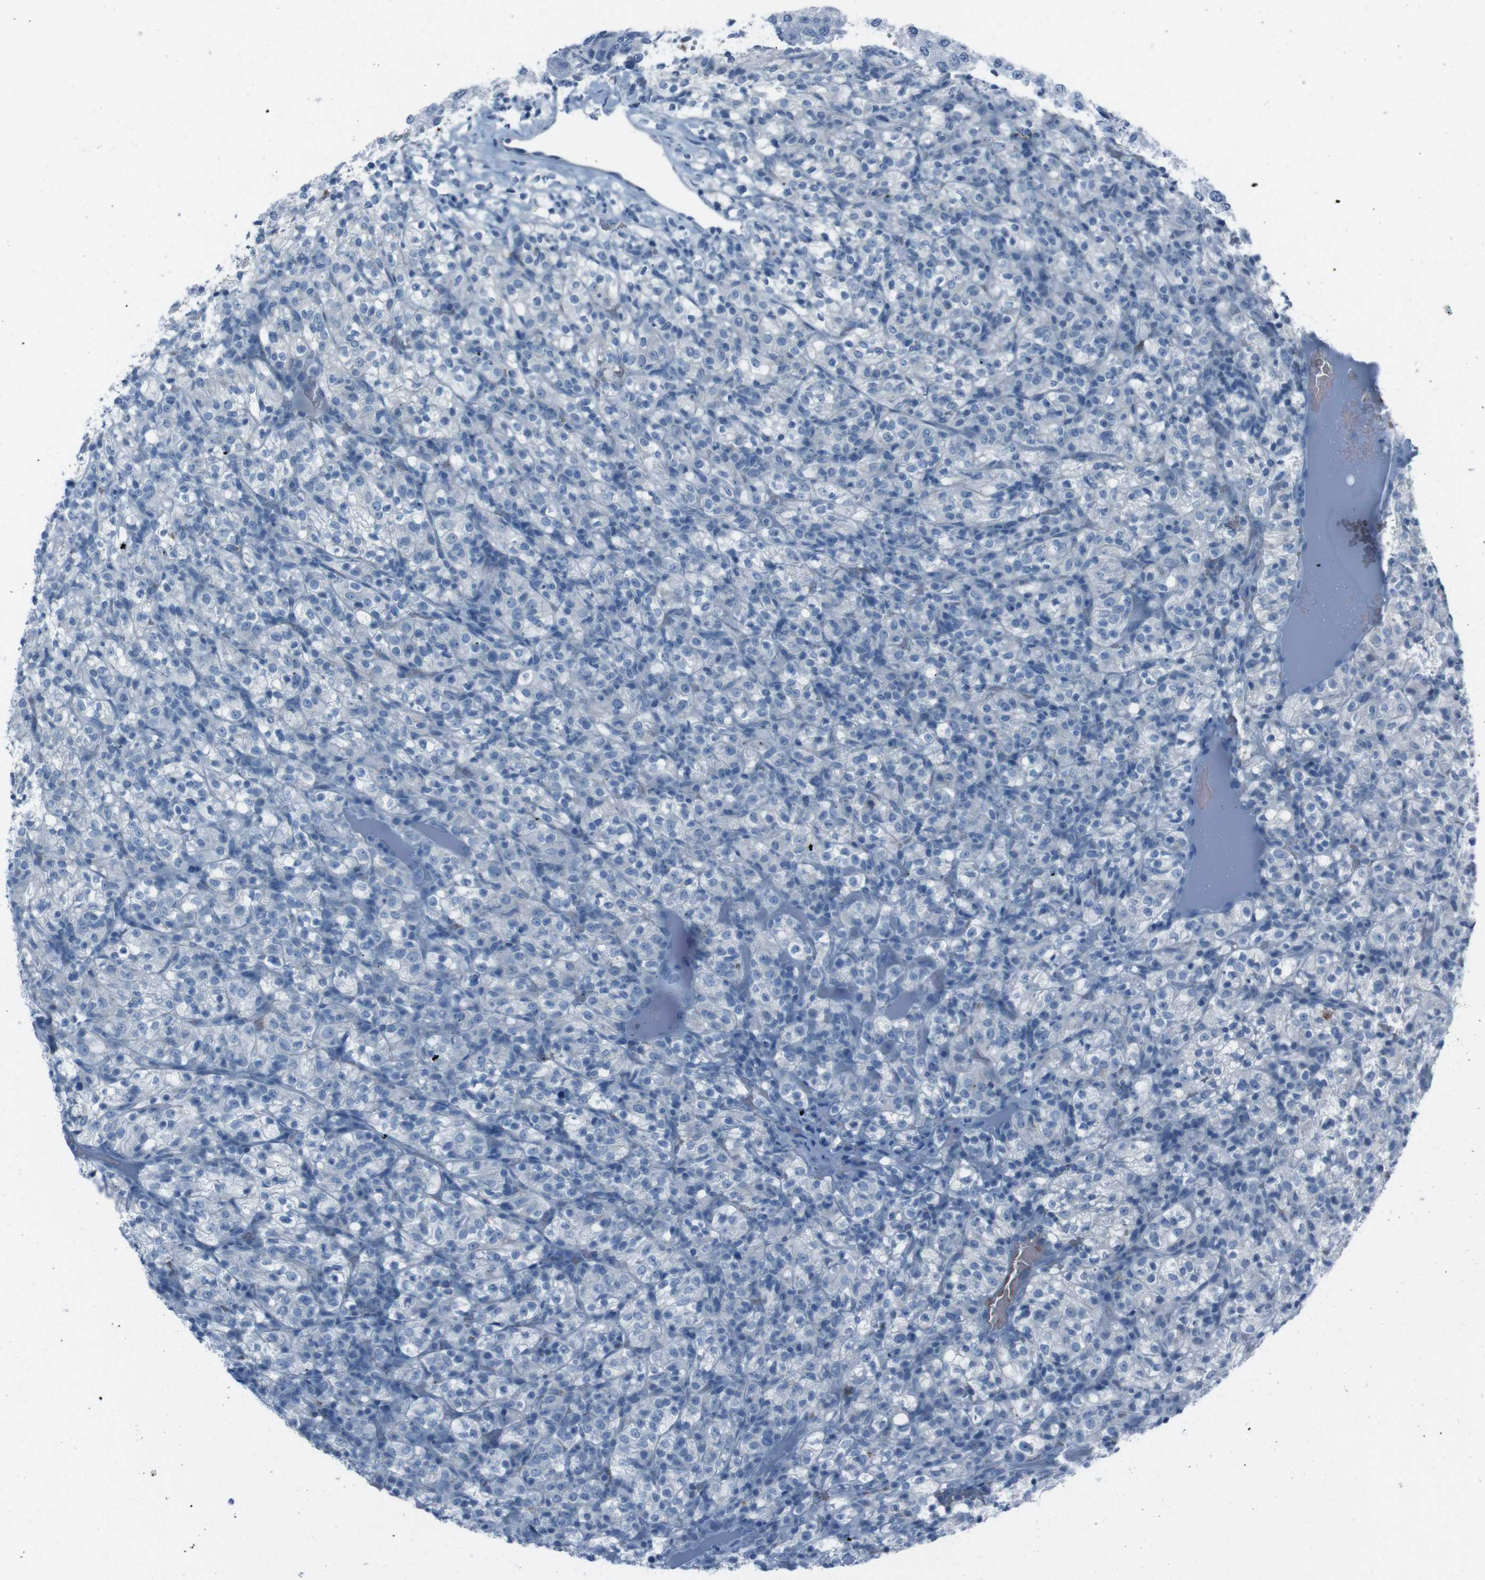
{"staining": {"intensity": "negative", "quantity": "none", "location": "none"}, "tissue": "renal cancer", "cell_type": "Tumor cells", "image_type": "cancer", "snomed": [{"axis": "morphology", "description": "Normal tissue, NOS"}, {"axis": "morphology", "description": "Adenocarcinoma, NOS"}, {"axis": "topography", "description": "Kidney"}], "caption": "Micrograph shows no significant protein positivity in tumor cells of renal cancer (adenocarcinoma).", "gene": "ST6GAL1", "patient": {"sex": "female", "age": 72}}